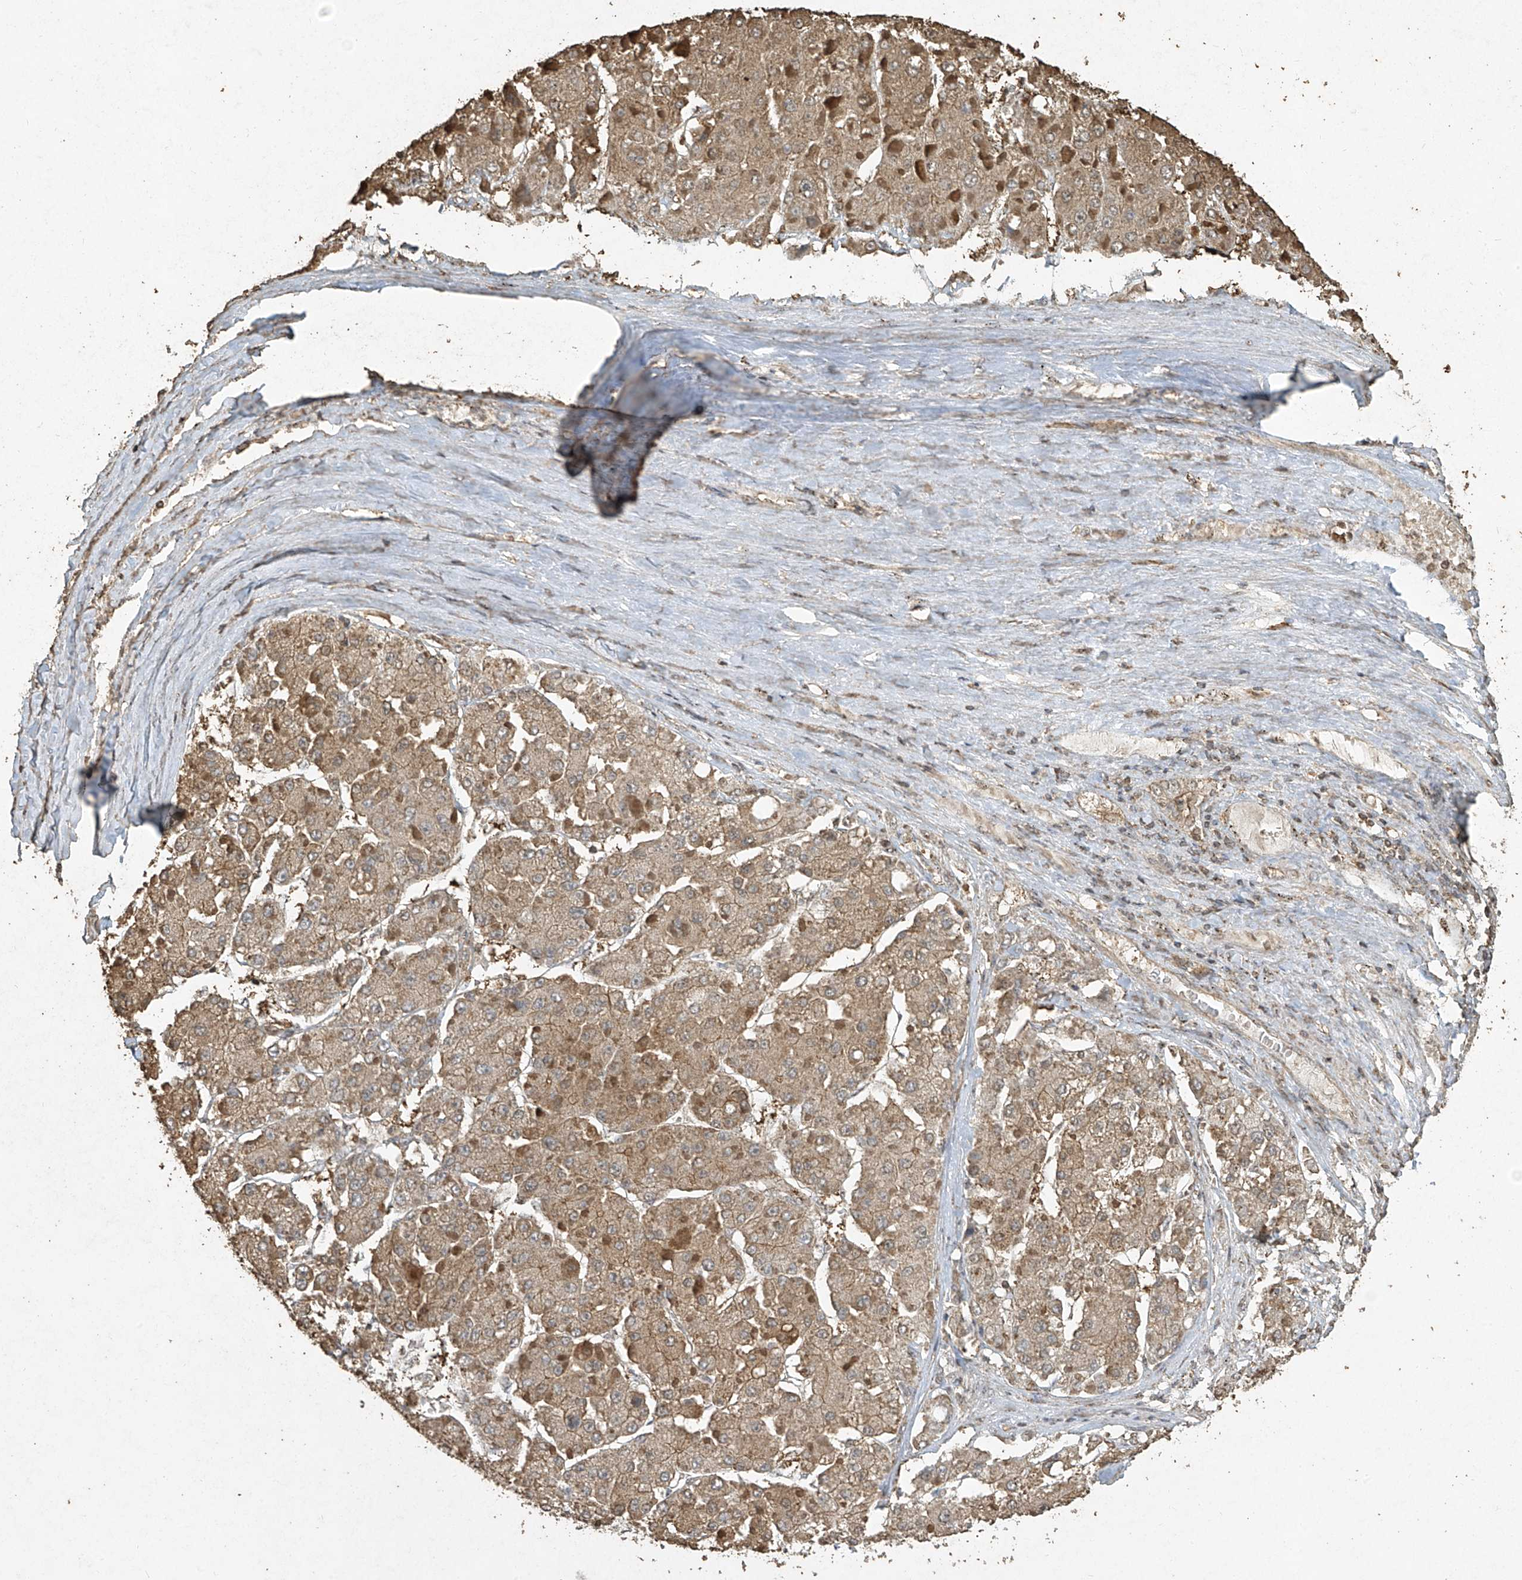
{"staining": {"intensity": "negative", "quantity": "none", "location": "none"}, "tissue": "liver cancer", "cell_type": "Tumor cells", "image_type": "cancer", "snomed": [{"axis": "morphology", "description": "Carcinoma, Hepatocellular, NOS"}, {"axis": "topography", "description": "Liver"}], "caption": "The histopathology image reveals no significant staining in tumor cells of liver cancer (hepatocellular carcinoma).", "gene": "ERBB3", "patient": {"sex": "female", "age": 73}}